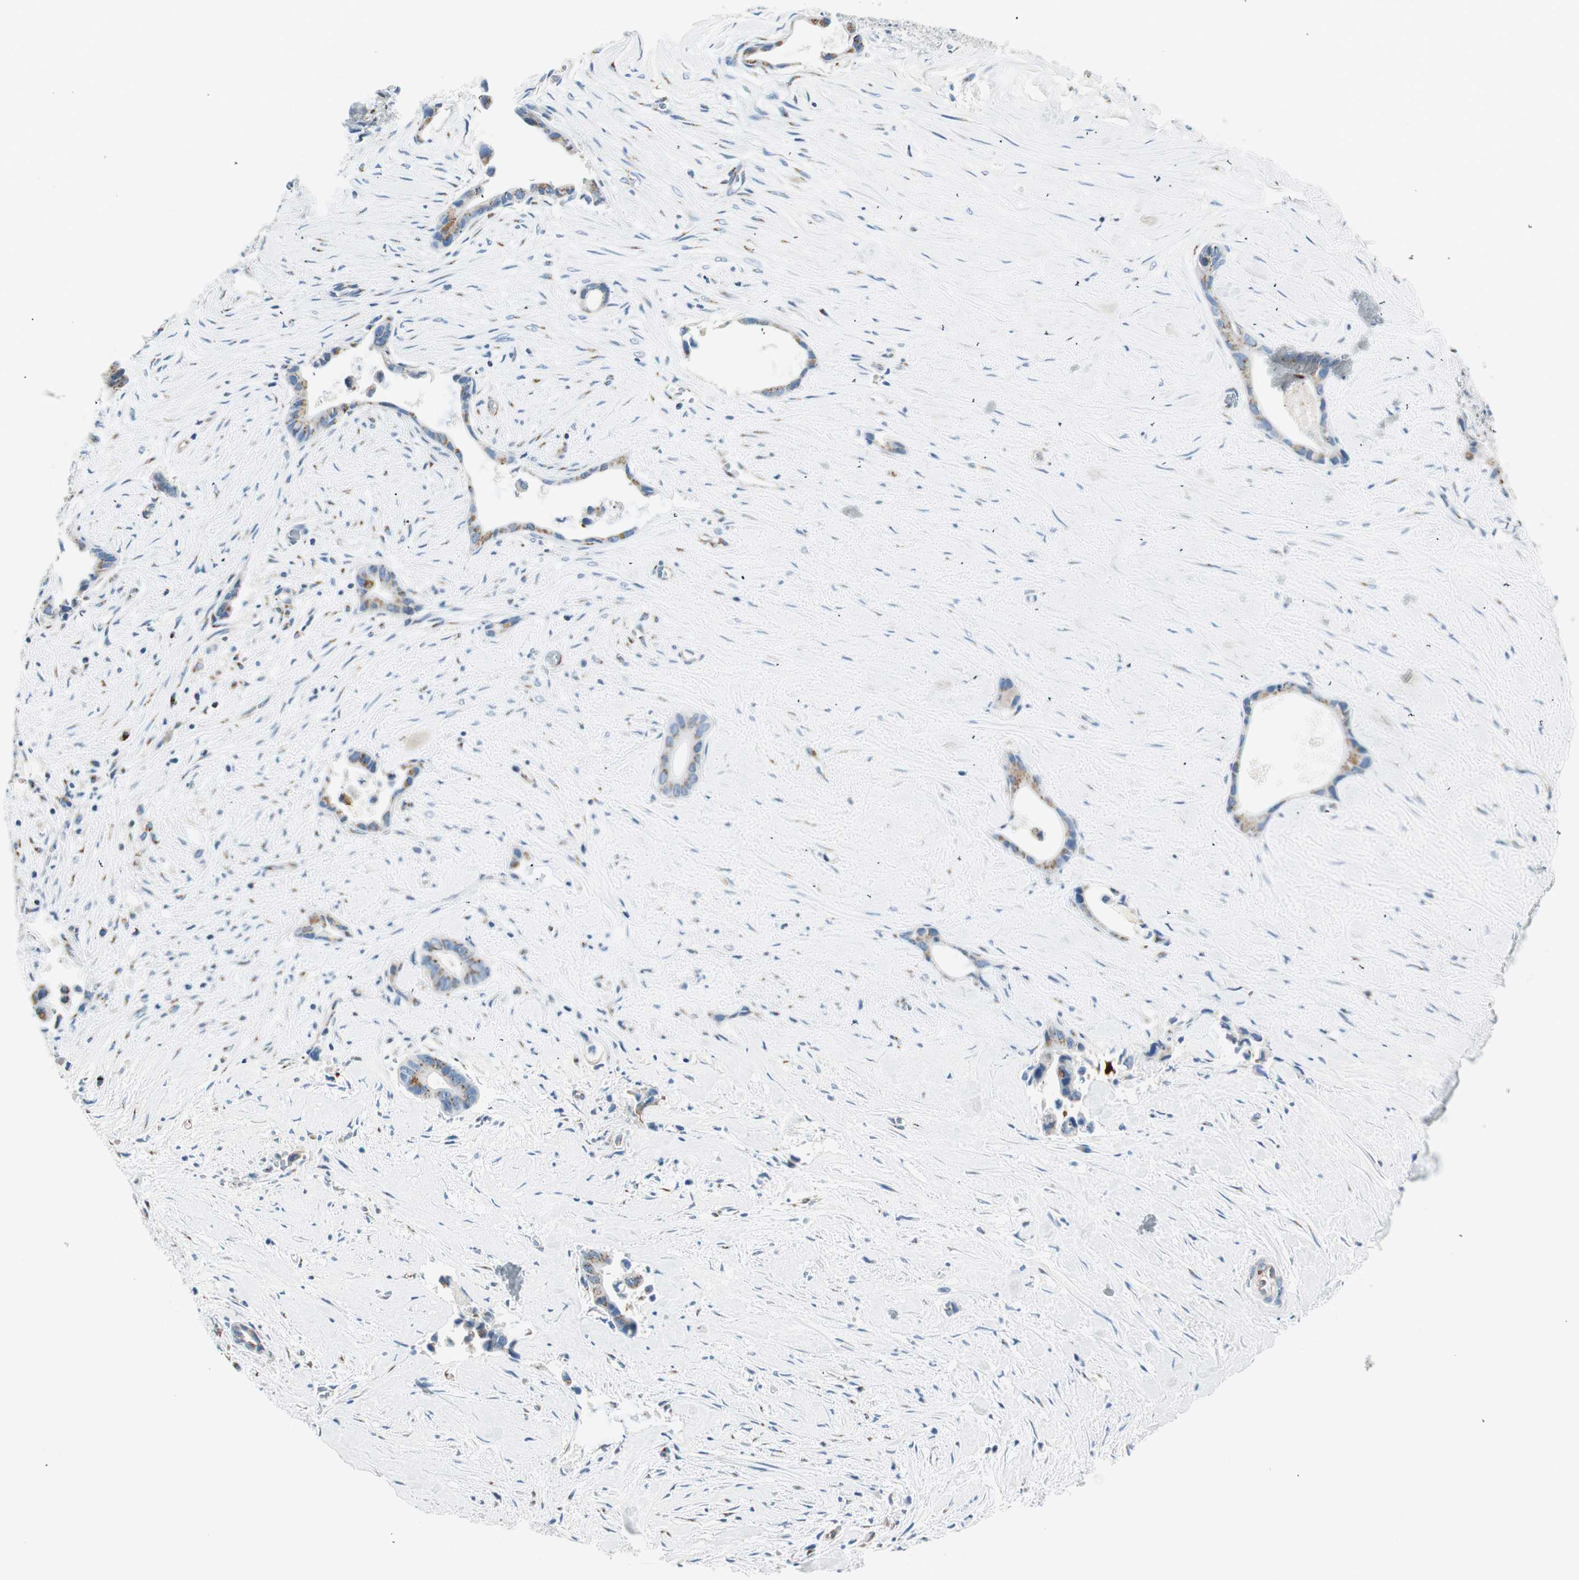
{"staining": {"intensity": "moderate", "quantity": "<25%", "location": "cytoplasmic/membranous"}, "tissue": "liver cancer", "cell_type": "Tumor cells", "image_type": "cancer", "snomed": [{"axis": "morphology", "description": "Cholangiocarcinoma"}, {"axis": "topography", "description": "Liver"}], "caption": "Immunohistochemistry (IHC) of human liver cholangiocarcinoma exhibits low levels of moderate cytoplasmic/membranous staining in about <25% of tumor cells.", "gene": "TMF1", "patient": {"sex": "female", "age": 55}}